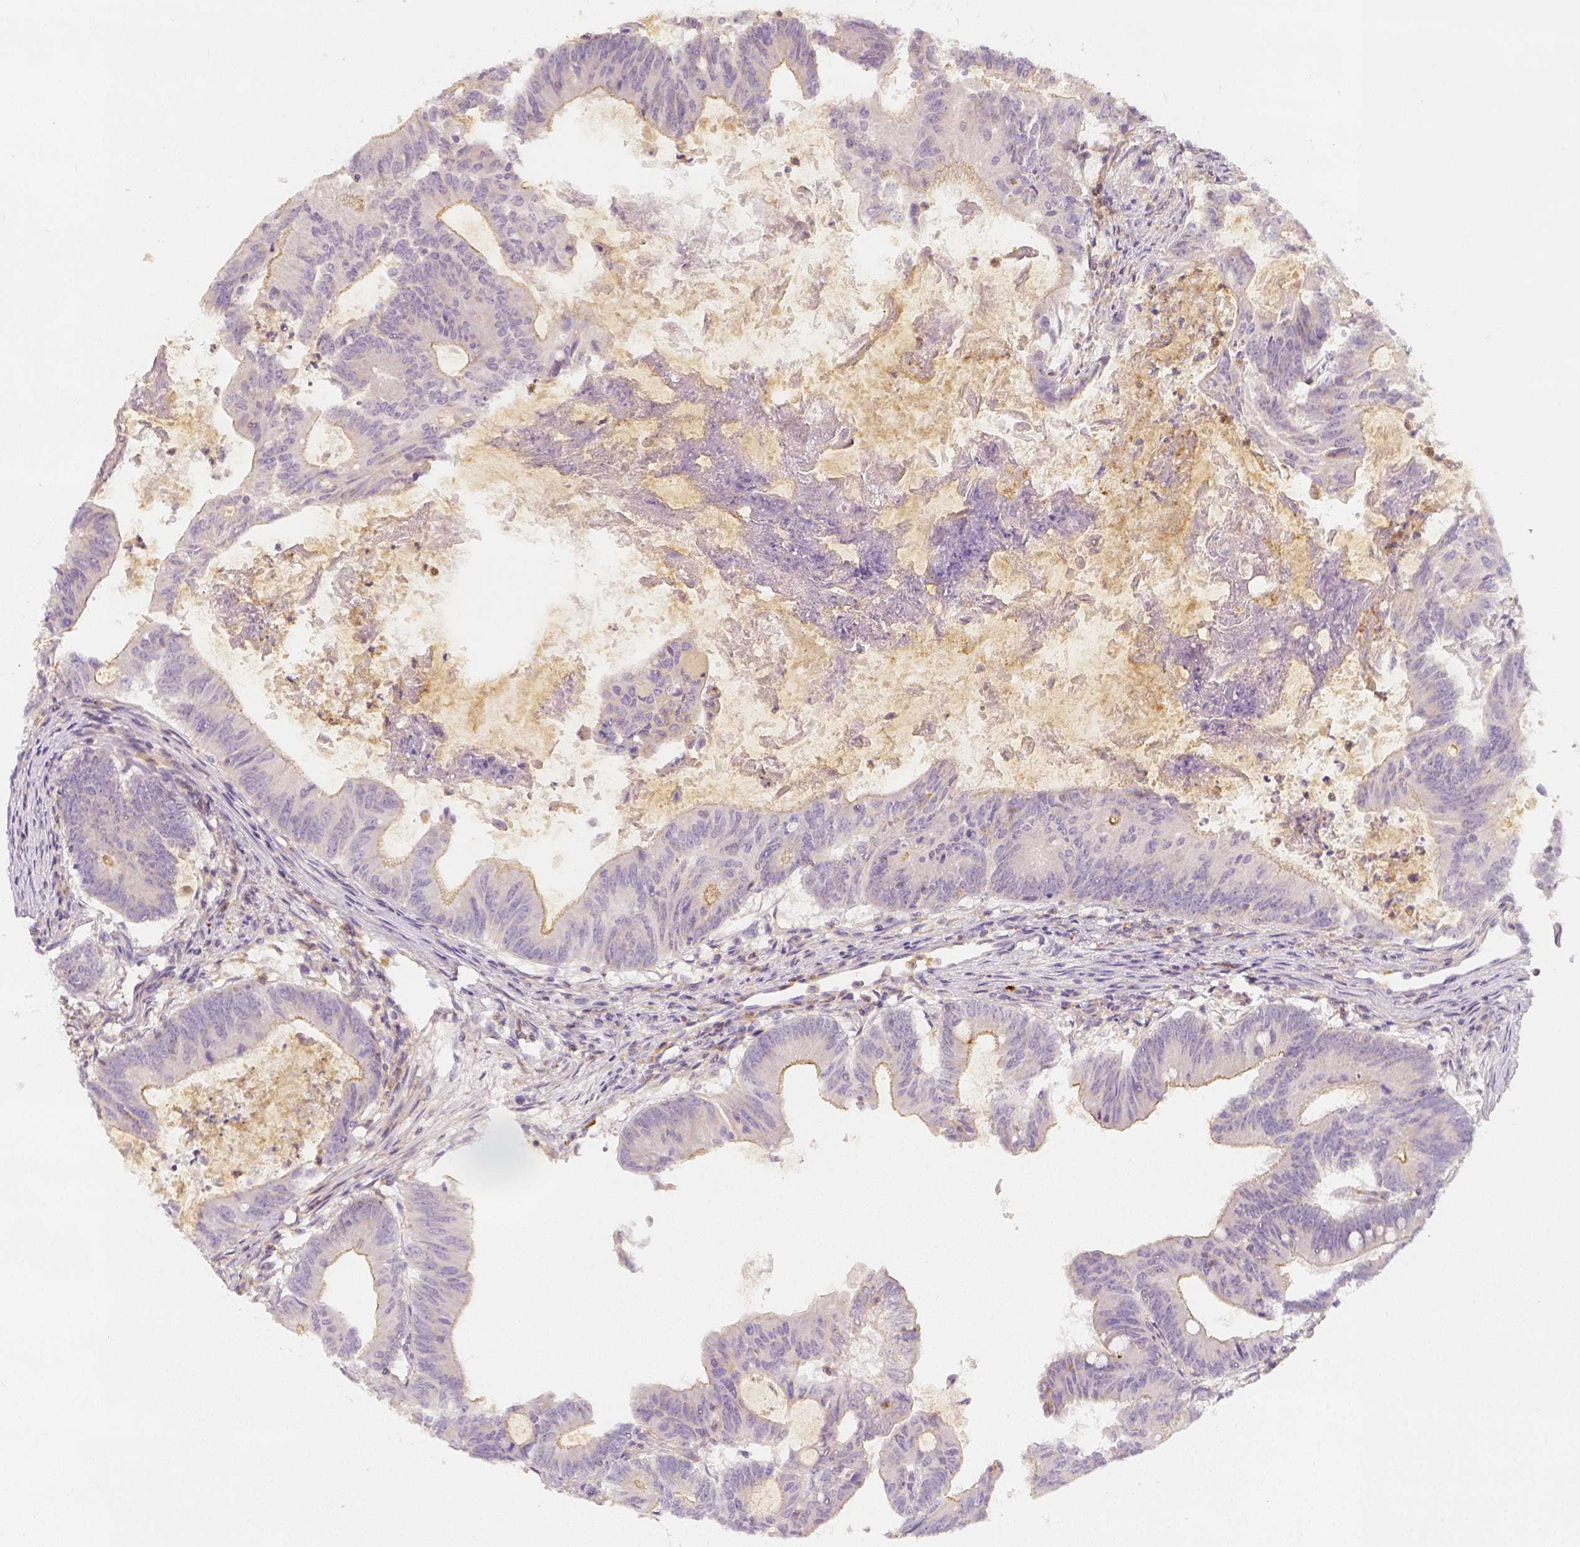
{"staining": {"intensity": "moderate", "quantity": "<25%", "location": "cytoplasmic/membranous"}, "tissue": "colorectal cancer", "cell_type": "Tumor cells", "image_type": "cancer", "snomed": [{"axis": "morphology", "description": "Adenocarcinoma, NOS"}, {"axis": "topography", "description": "Colon"}], "caption": "Immunohistochemical staining of human colorectal cancer (adenocarcinoma) demonstrates low levels of moderate cytoplasmic/membranous protein staining in approximately <25% of tumor cells.", "gene": "PTPRJ", "patient": {"sex": "female", "age": 70}}